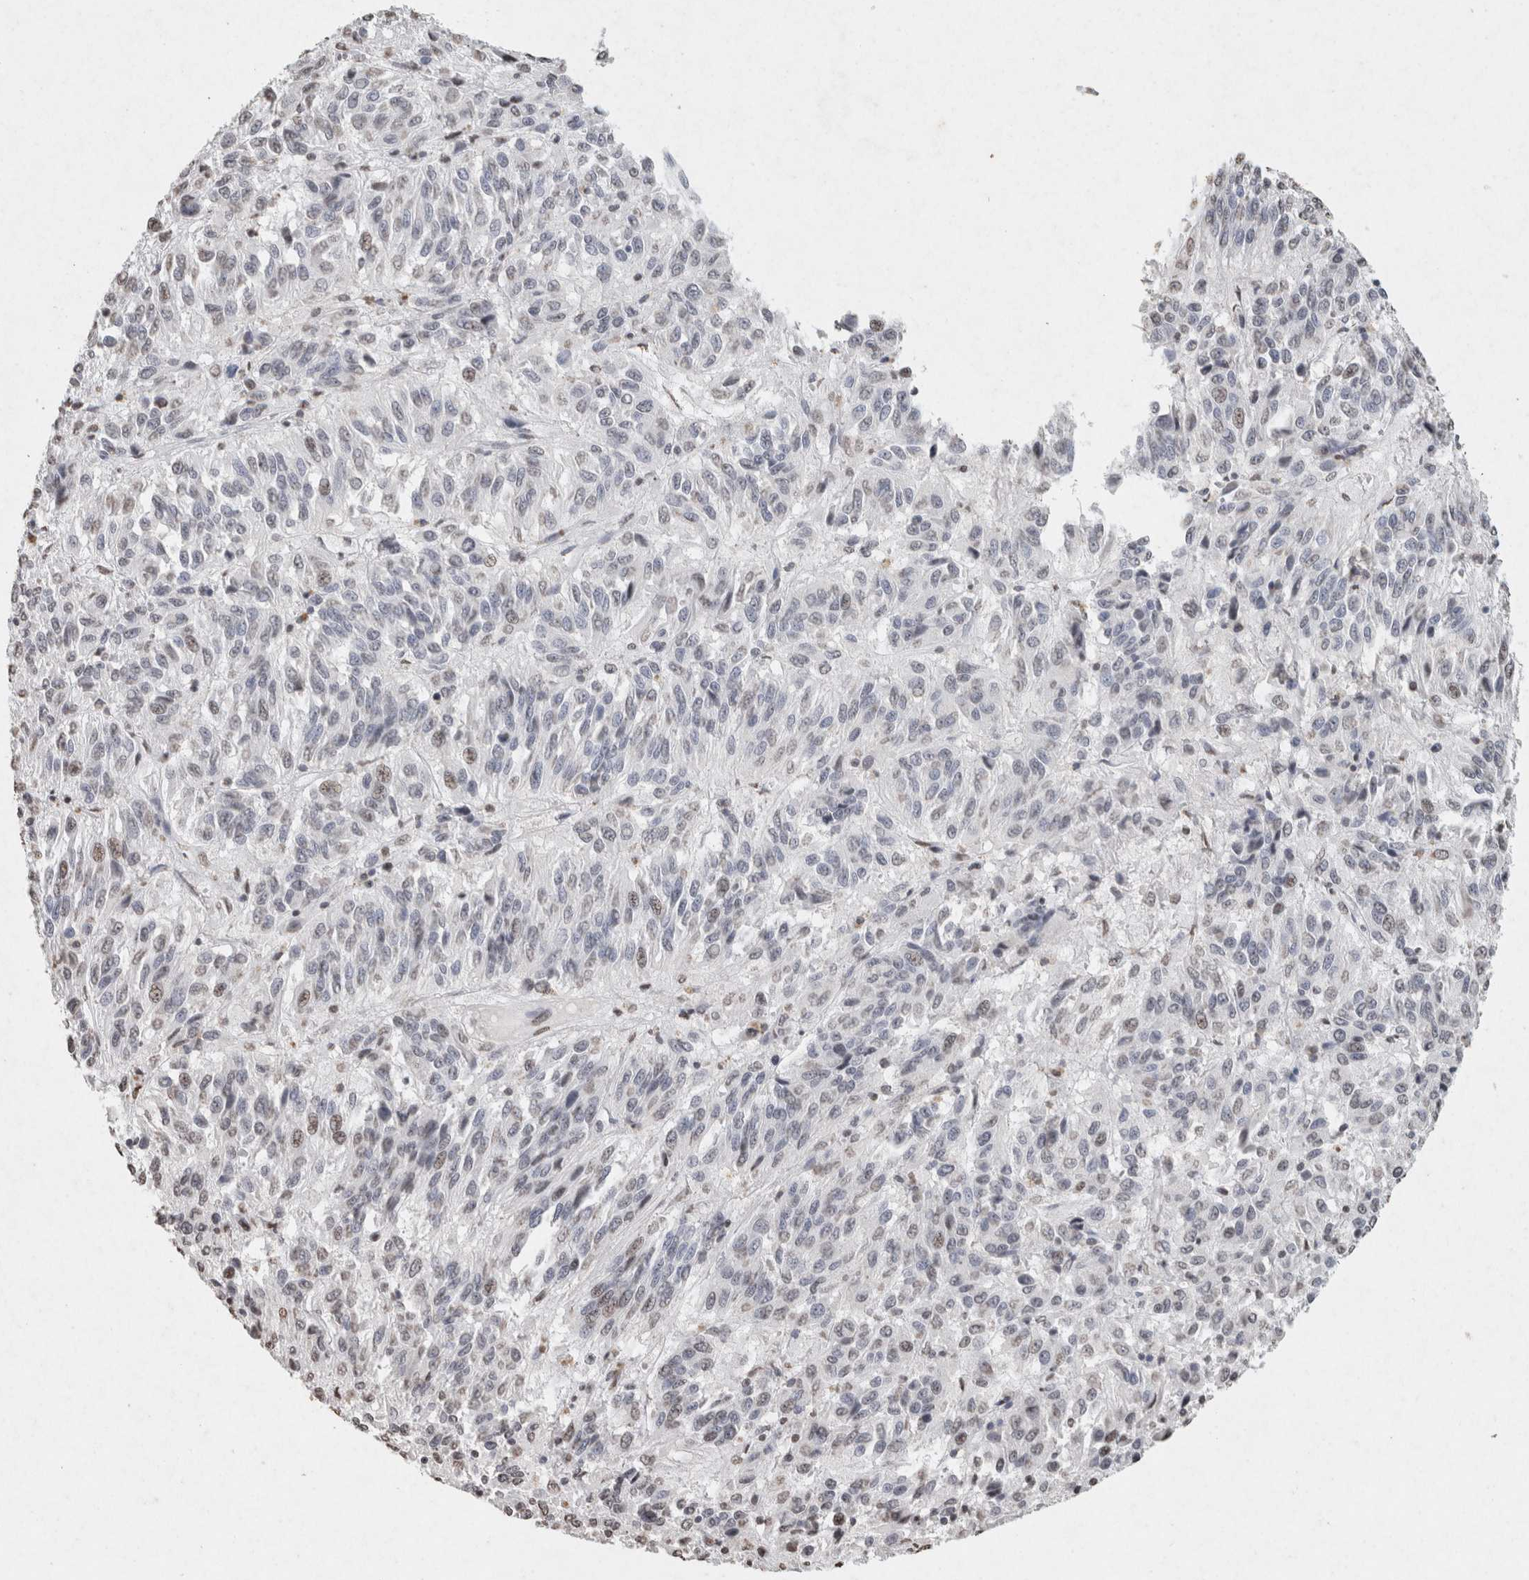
{"staining": {"intensity": "weak", "quantity": "<25%", "location": "nuclear"}, "tissue": "melanoma", "cell_type": "Tumor cells", "image_type": "cancer", "snomed": [{"axis": "morphology", "description": "Malignant melanoma, Metastatic site"}, {"axis": "topography", "description": "Lung"}], "caption": "This is an immunohistochemistry (IHC) image of human malignant melanoma (metastatic site). There is no staining in tumor cells.", "gene": "CNTN1", "patient": {"sex": "male", "age": 64}}